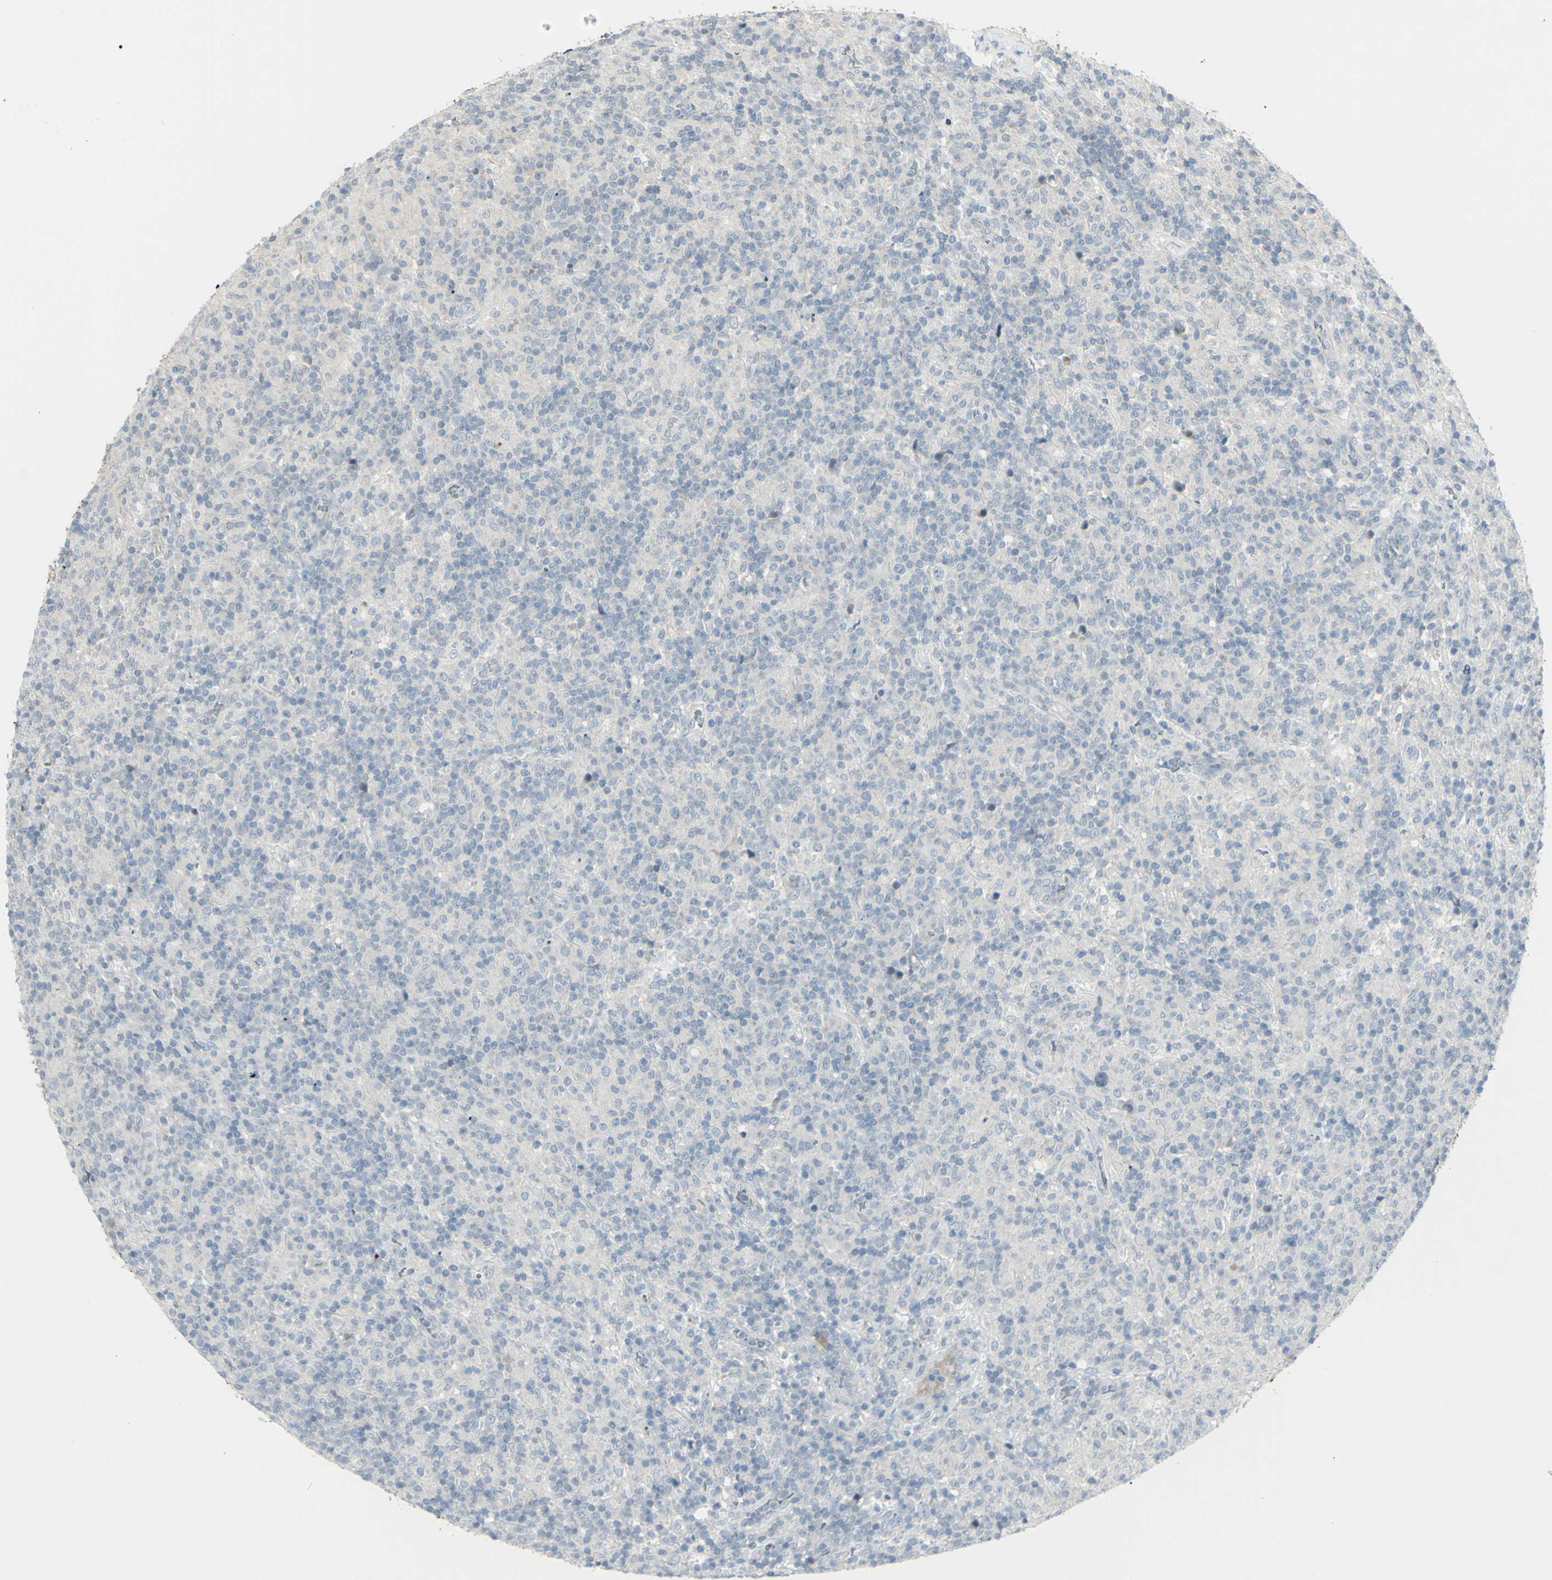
{"staining": {"intensity": "negative", "quantity": "none", "location": "none"}, "tissue": "lymphoma", "cell_type": "Tumor cells", "image_type": "cancer", "snomed": [{"axis": "morphology", "description": "Hodgkin's disease, NOS"}, {"axis": "topography", "description": "Lymph node"}], "caption": "A high-resolution micrograph shows immunohistochemistry staining of lymphoma, which demonstrates no significant staining in tumor cells. (Stains: DAB (3,3'-diaminobenzidine) immunohistochemistry (IHC) with hematoxylin counter stain, Microscopy: brightfield microscopy at high magnification).", "gene": "SH3GL2", "patient": {"sex": "male", "age": 70}}